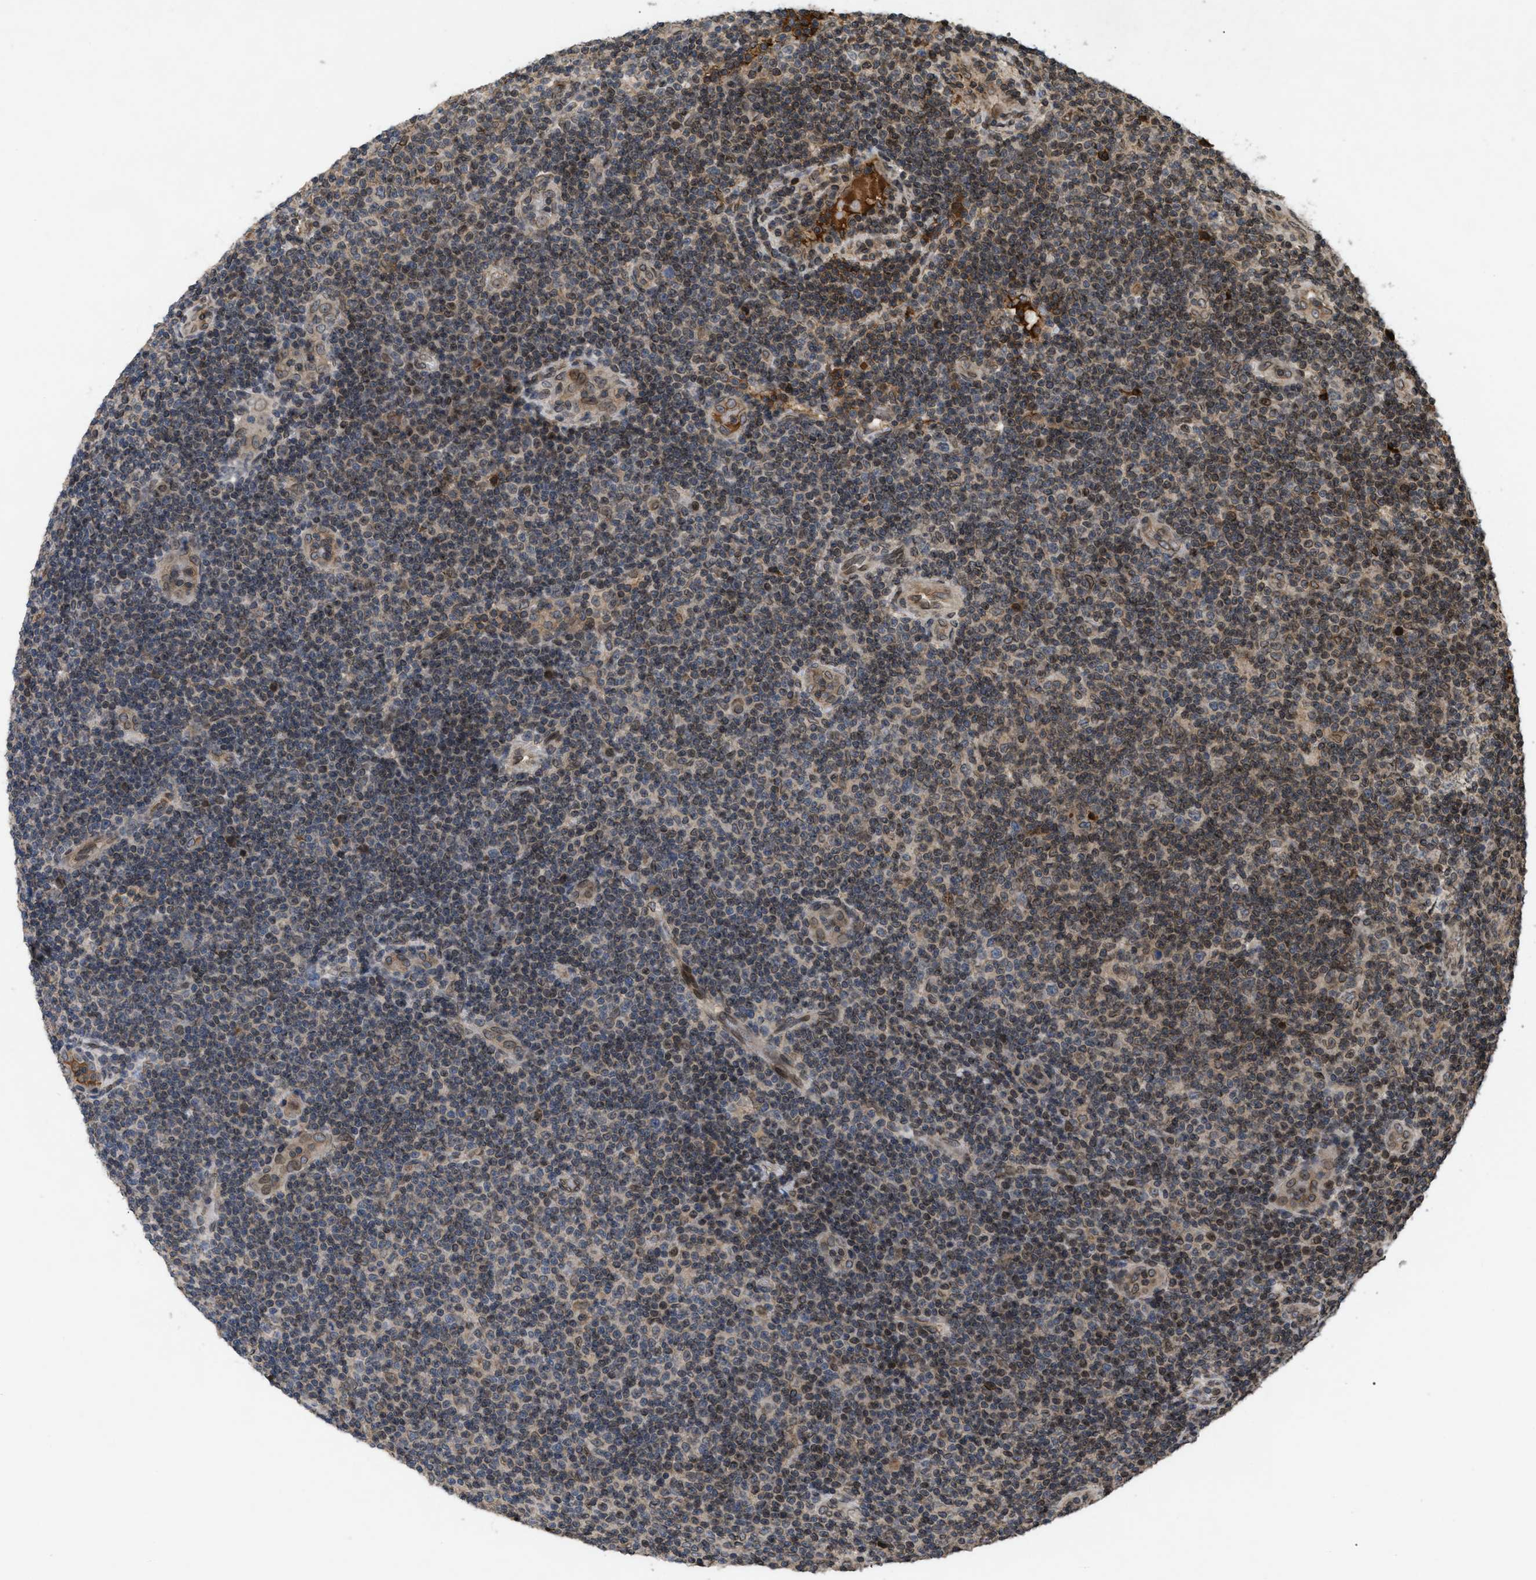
{"staining": {"intensity": "weak", "quantity": "25%-75%", "location": "nuclear"}, "tissue": "lymphoma", "cell_type": "Tumor cells", "image_type": "cancer", "snomed": [{"axis": "morphology", "description": "Malignant lymphoma, non-Hodgkin's type, Low grade"}, {"axis": "topography", "description": "Lymph node"}], "caption": "A brown stain highlights weak nuclear positivity of a protein in malignant lymphoma, non-Hodgkin's type (low-grade) tumor cells.", "gene": "CRY1", "patient": {"sex": "male", "age": 83}}